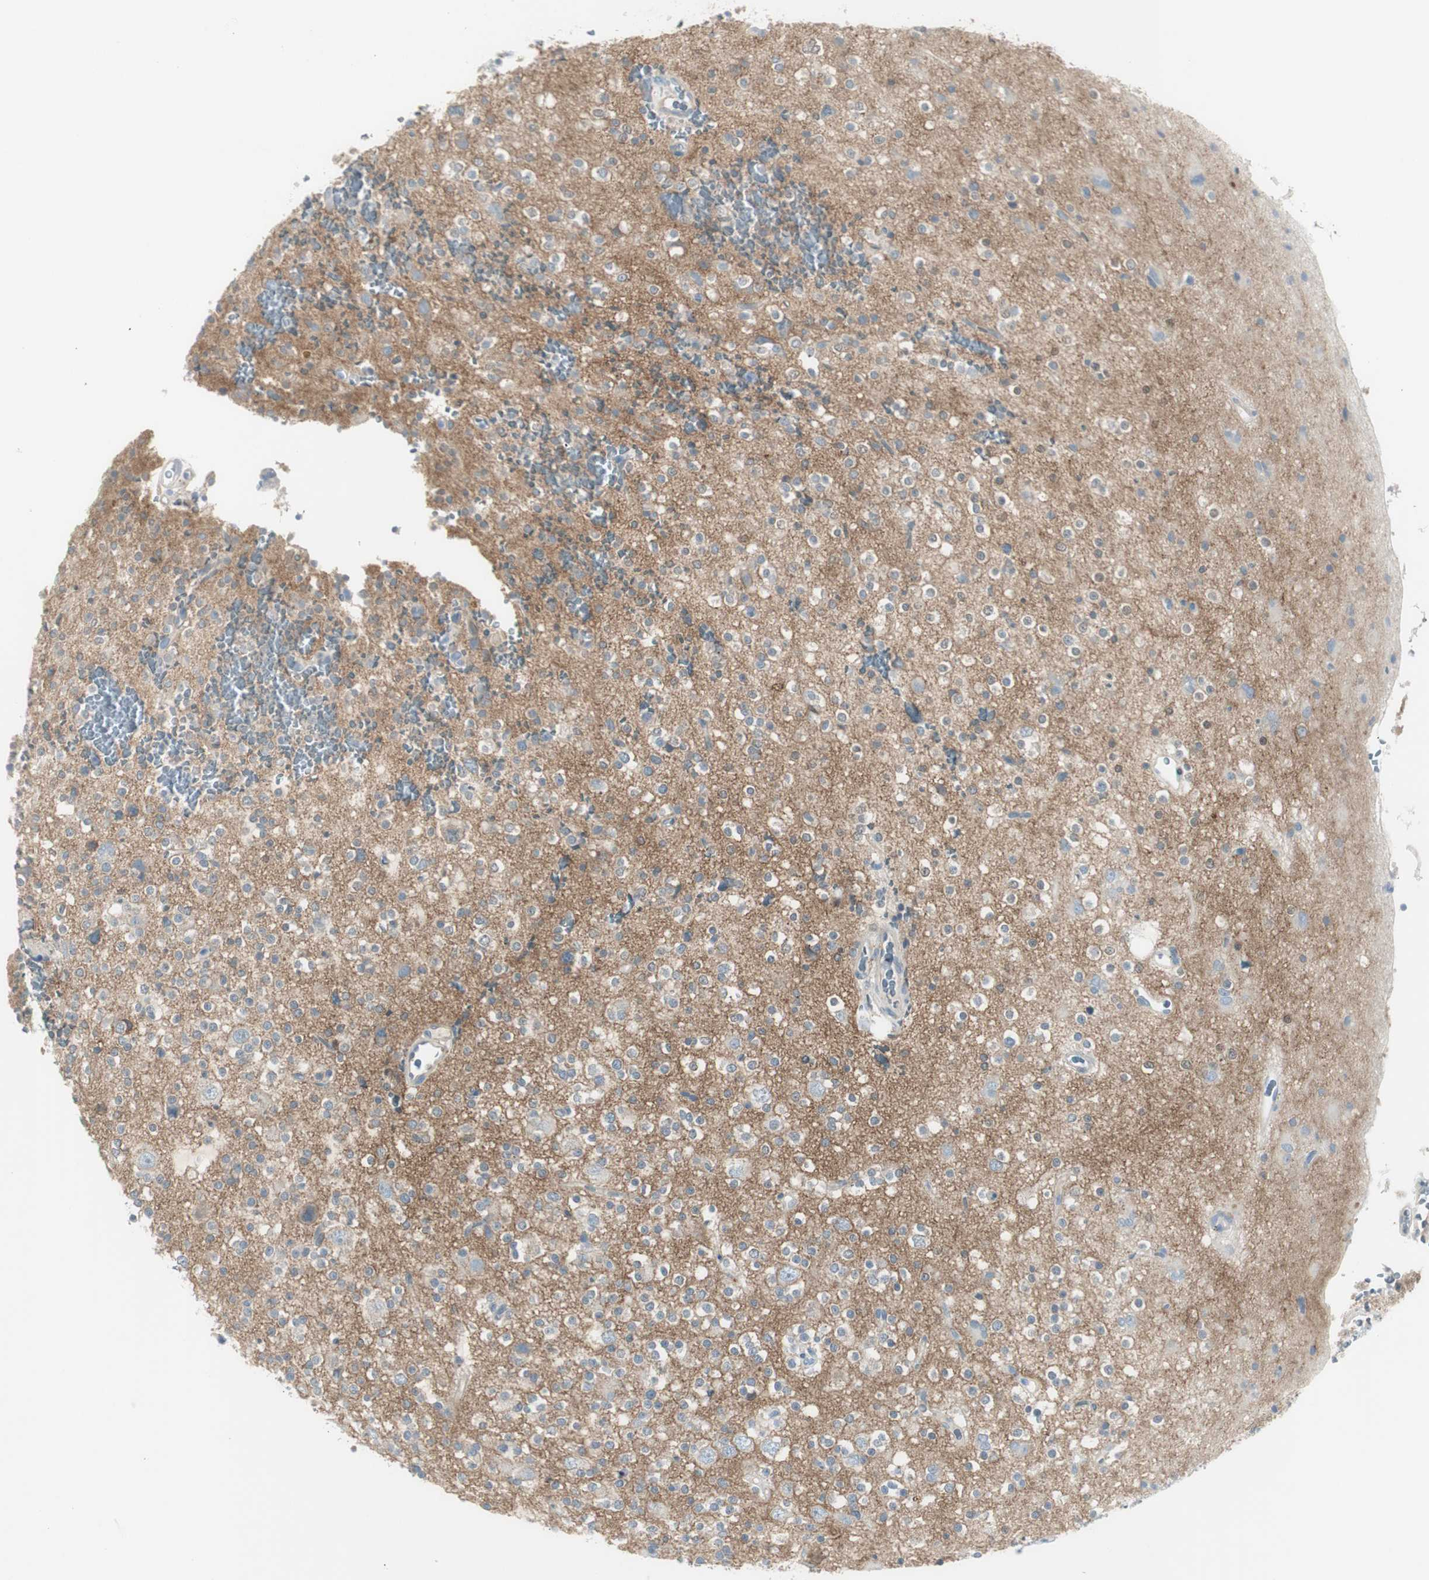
{"staining": {"intensity": "negative", "quantity": "none", "location": "none"}, "tissue": "glioma", "cell_type": "Tumor cells", "image_type": "cancer", "snomed": [{"axis": "morphology", "description": "Glioma, malignant, High grade"}, {"axis": "topography", "description": "Brain"}], "caption": "Tumor cells show no significant protein staining in glioma.", "gene": "CACNA2D1", "patient": {"sex": "male", "age": 47}}